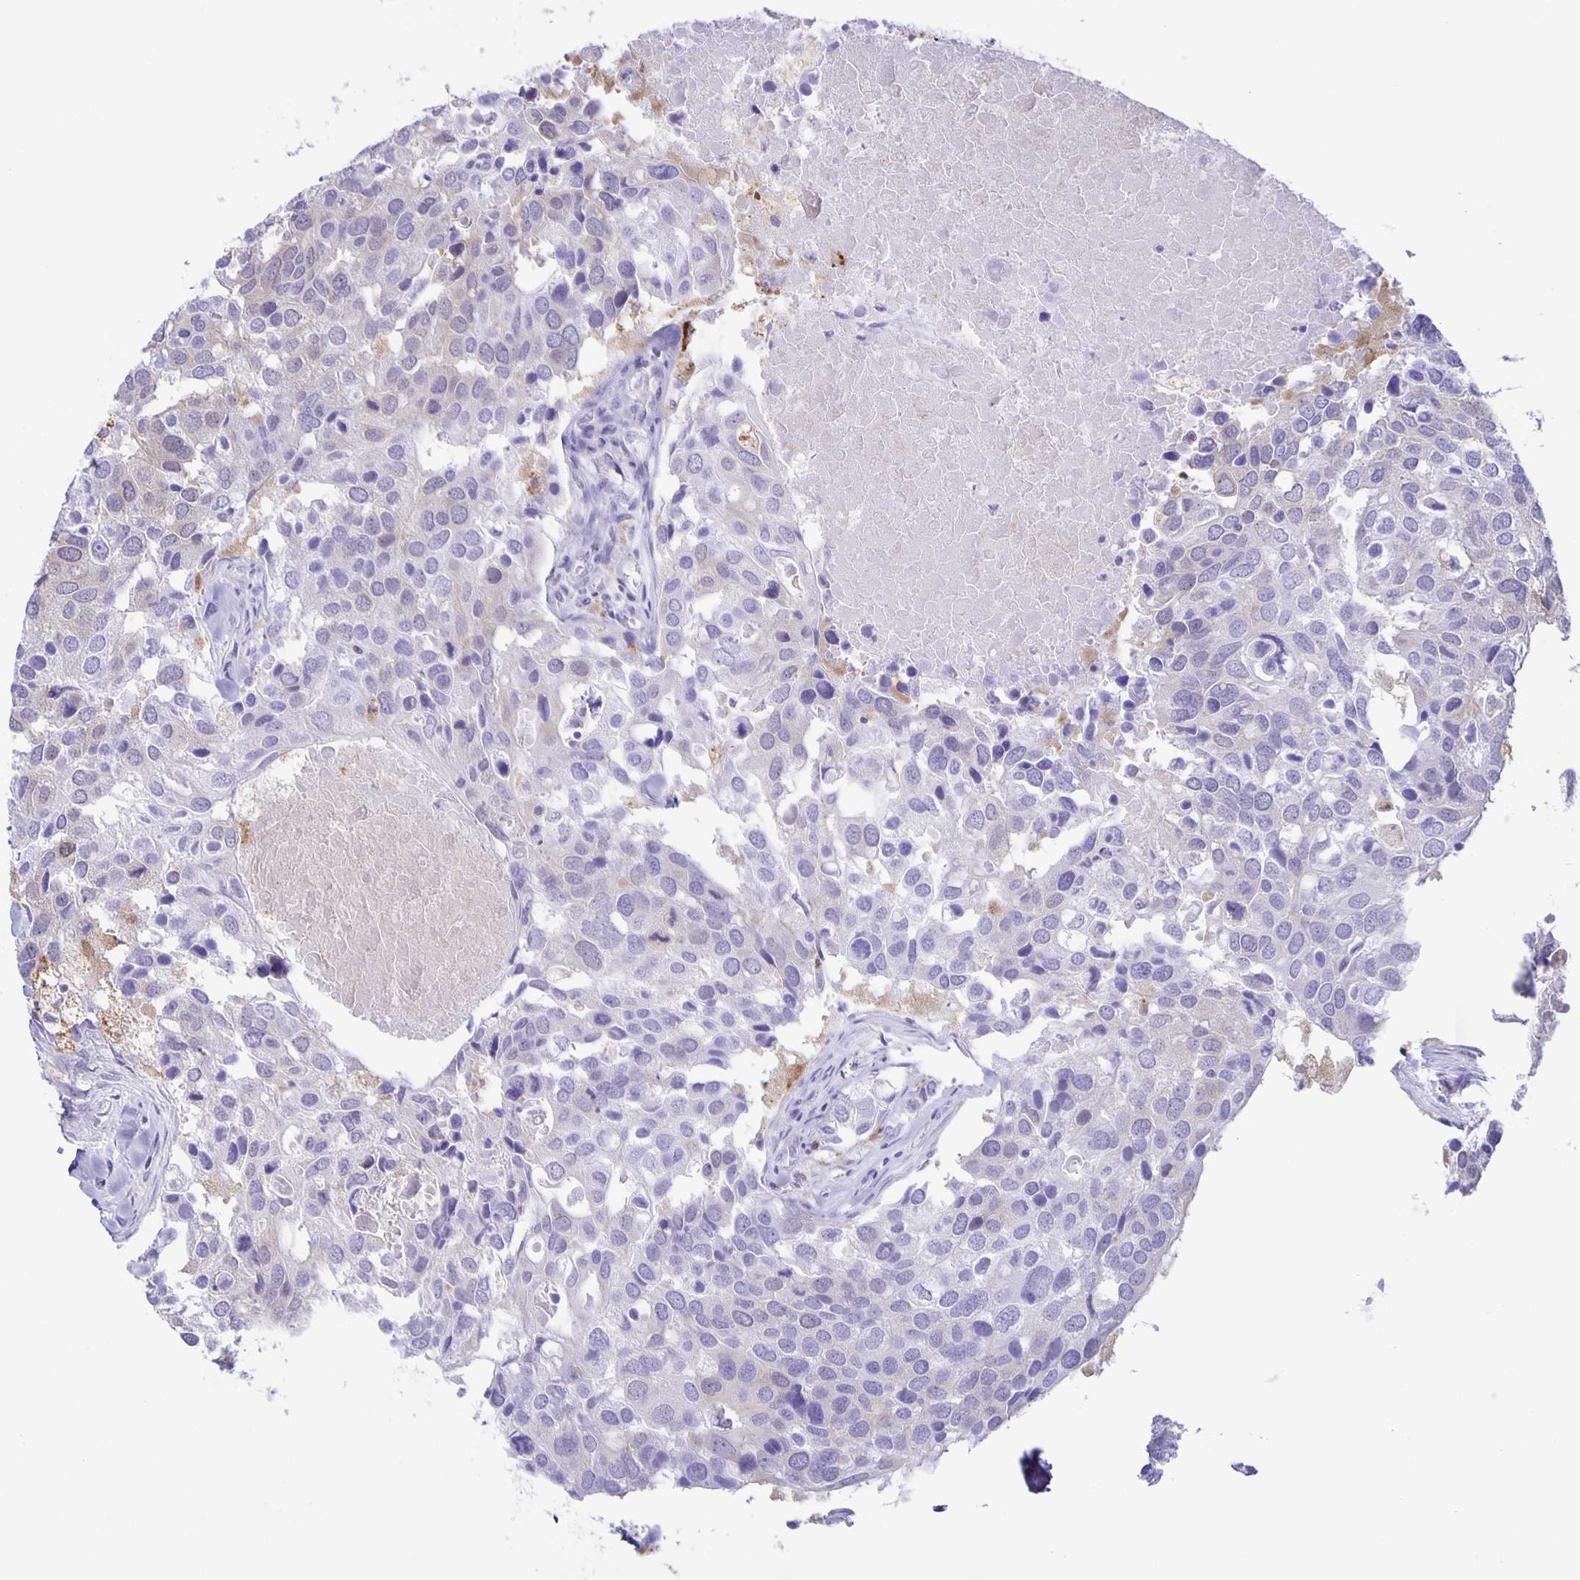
{"staining": {"intensity": "negative", "quantity": "none", "location": "none"}, "tissue": "breast cancer", "cell_type": "Tumor cells", "image_type": "cancer", "snomed": [{"axis": "morphology", "description": "Duct carcinoma"}, {"axis": "topography", "description": "Breast"}], "caption": "This image is of breast invasive ductal carcinoma stained with IHC to label a protein in brown with the nuclei are counter-stained blue. There is no expression in tumor cells.", "gene": "LIPA", "patient": {"sex": "female", "age": 83}}